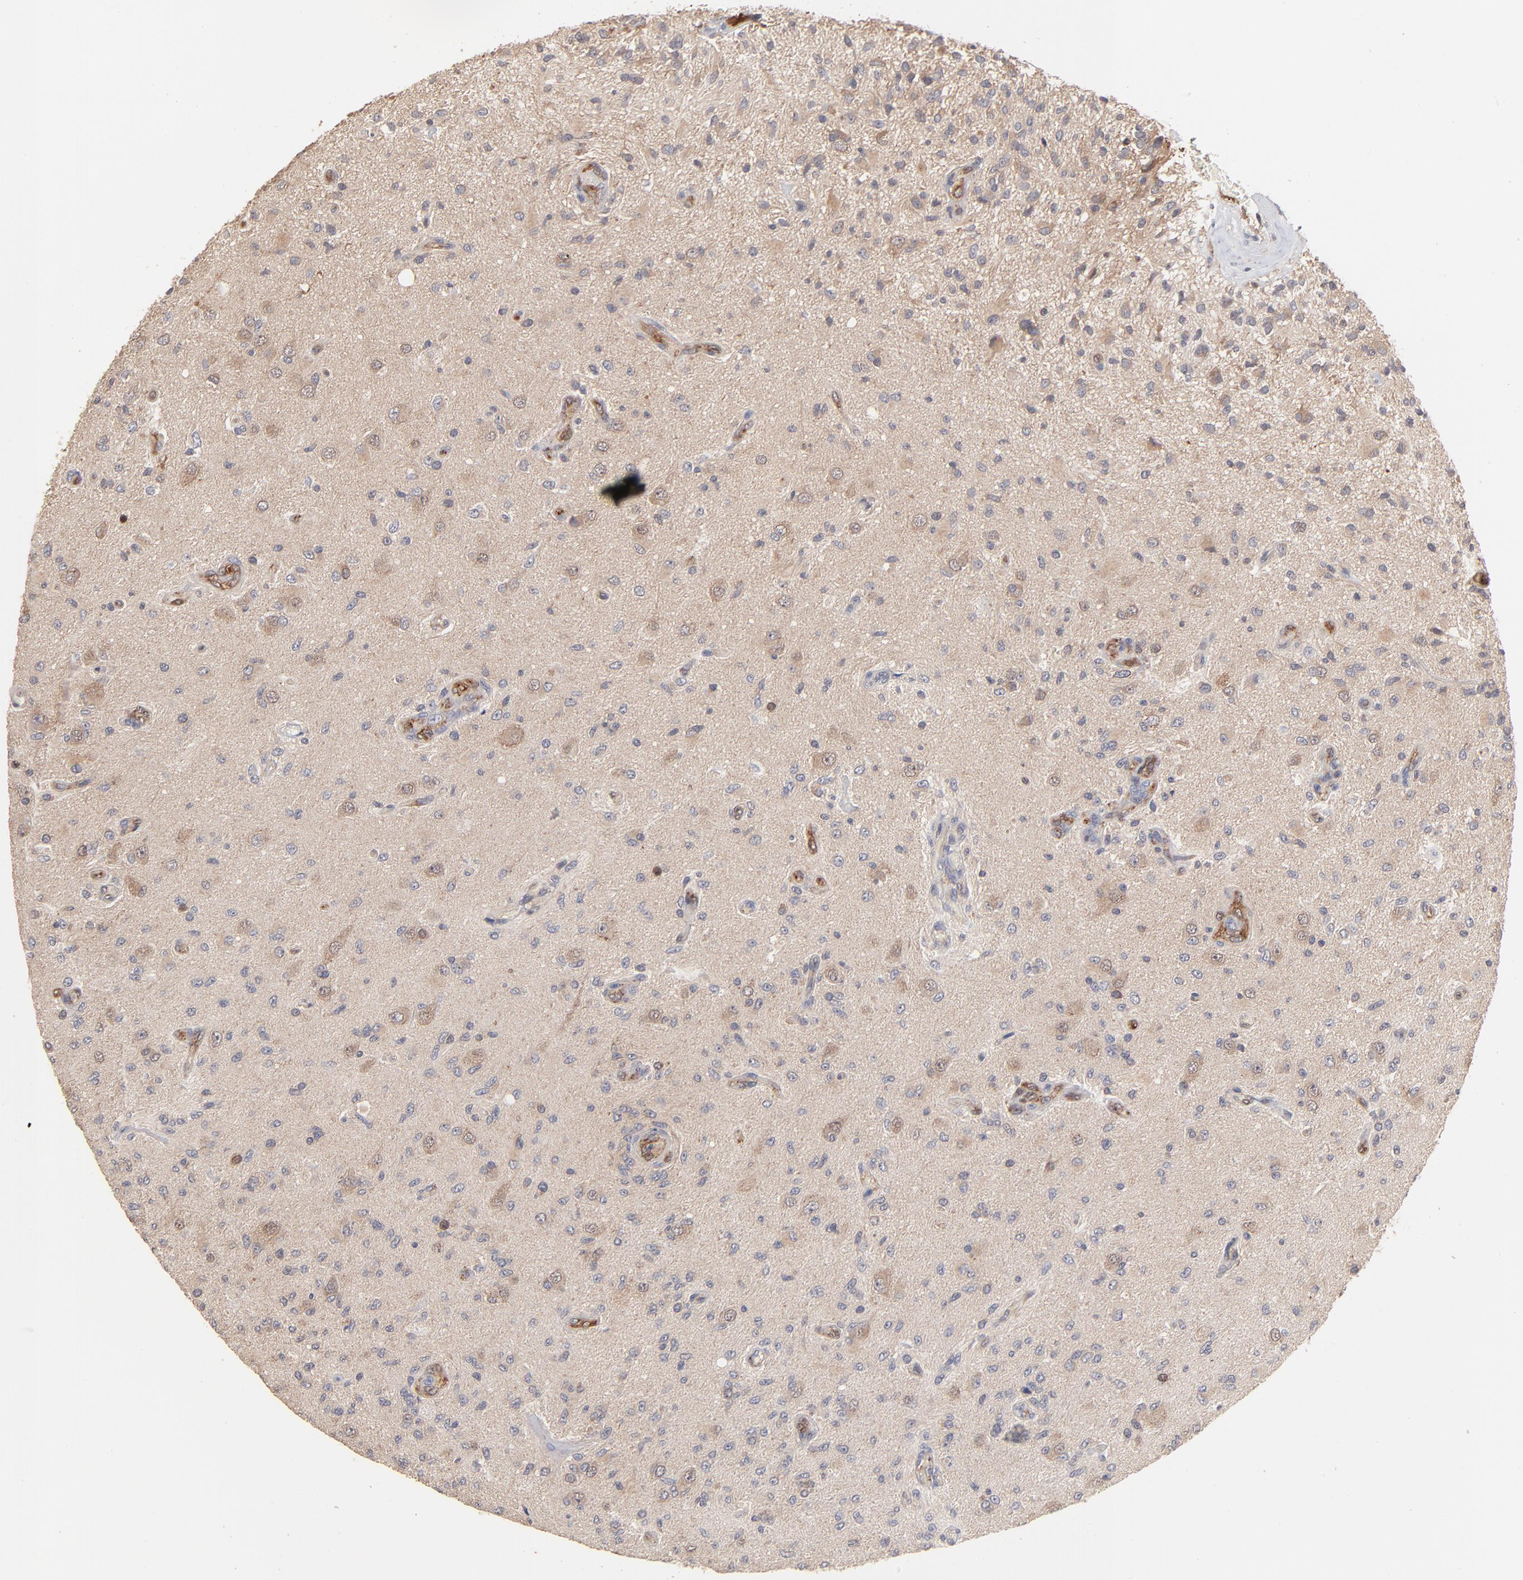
{"staining": {"intensity": "weak", "quantity": ">75%", "location": "cytoplasmic/membranous"}, "tissue": "glioma", "cell_type": "Tumor cells", "image_type": "cancer", "snomed": [{"axis": "morphology", "description": "Normal tissue, NOS"}, {"axis": "morphology", "description": "Glioma, malignant, High grade"}, {"axis": "topography", "description": "Cerebral cortex"}], "caption": "Human glioma stained with a protein marker shows weak staining in tumor cells.", "gene": "IVNS1ABP", "patient": {"sex": "male", "age": 77}}